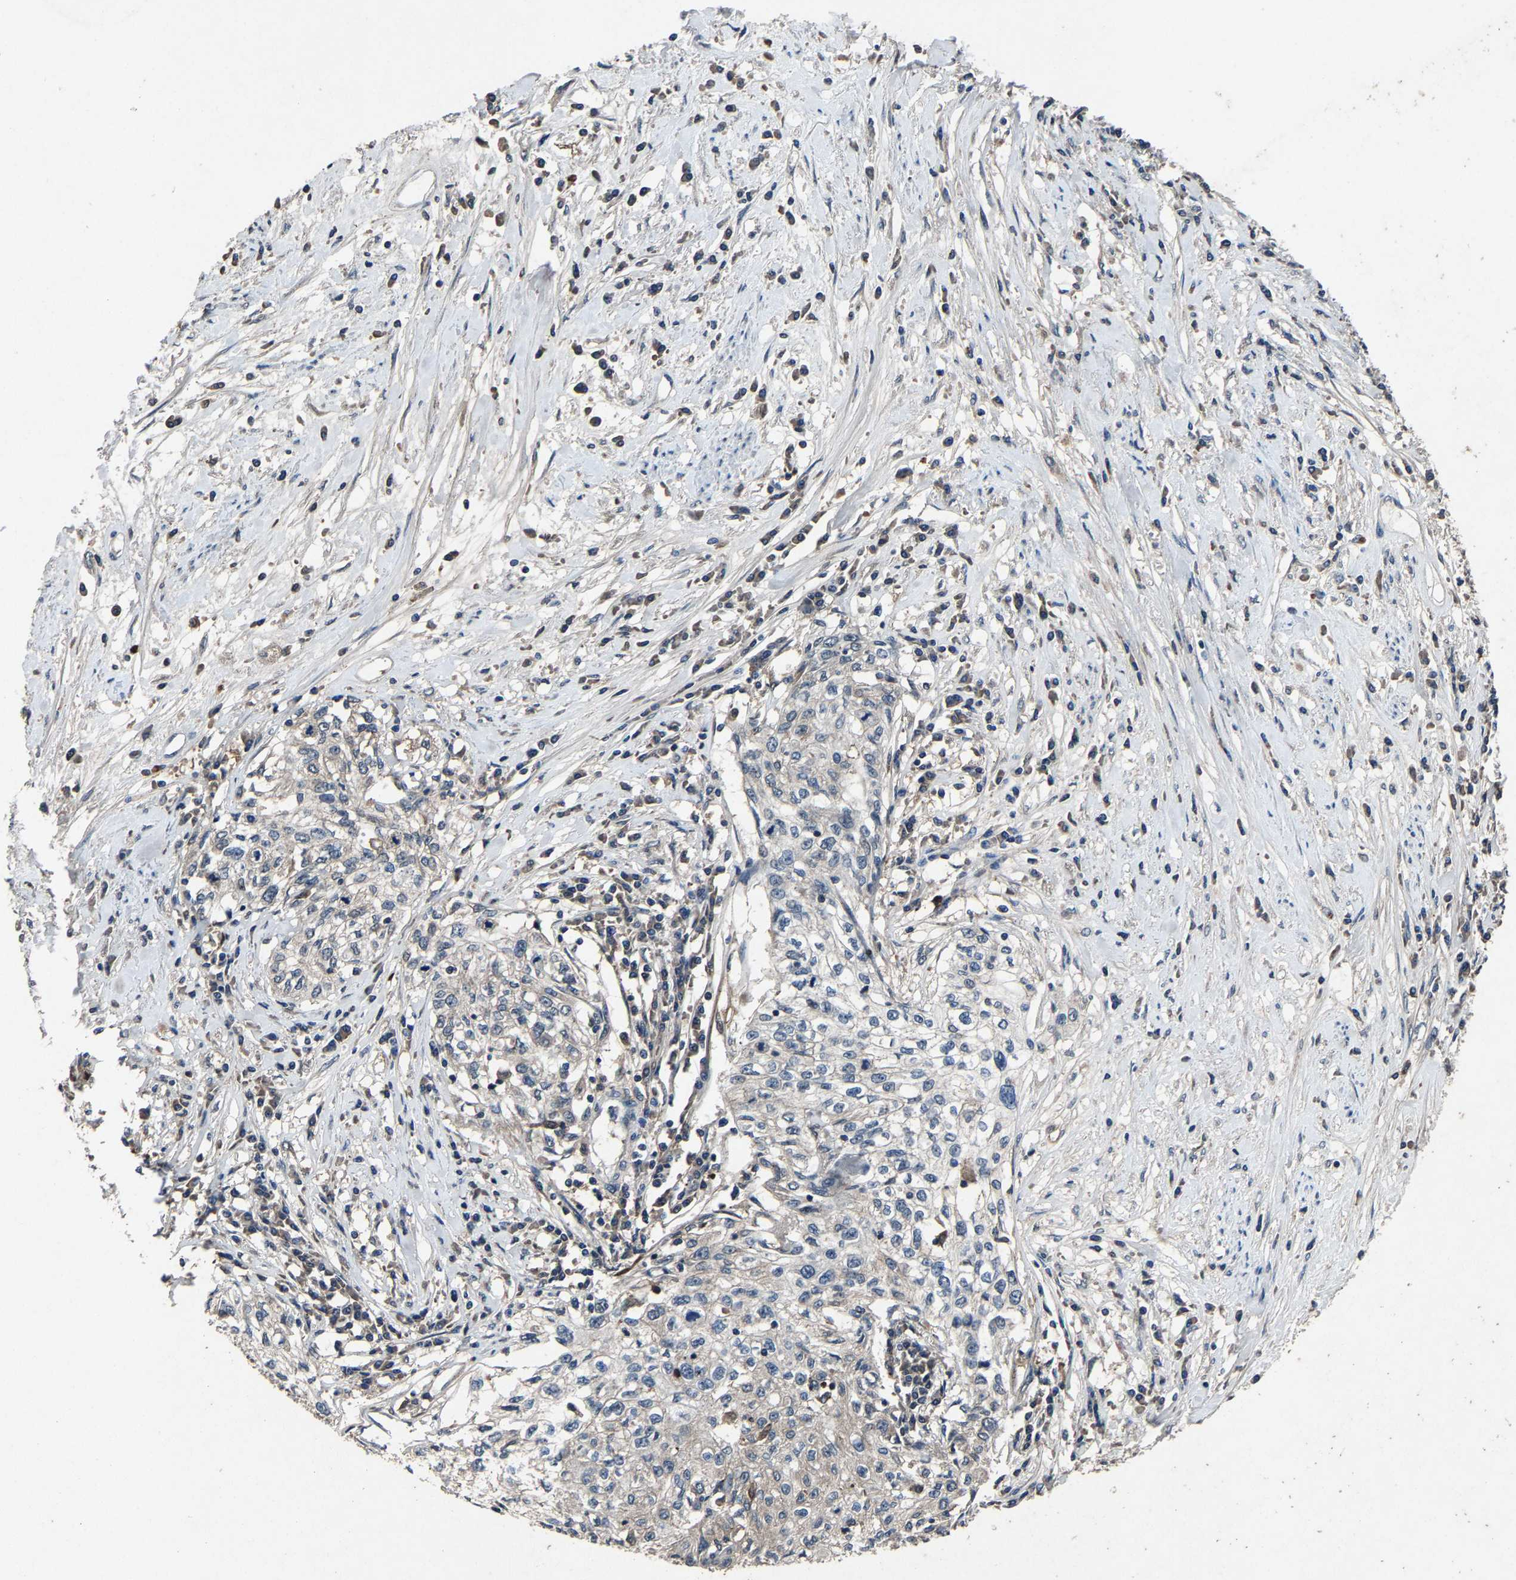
{"staining": {"intensity": "negative", "quantity": "none", "location": "none"}, "tissue": "cervical cancer", "cell_type": "Tumor cells", "image_type": "cancer", "snomed": [{"axis": "morphology", "description": "Squamous cell carcinoma, NOS"}, {"axis": "topography", "description": "Cervix"}], "caption": "Histopathology image shows no protein expression in tumor cells of squamous cell carcinoma (cervical) tissue. Brightfield microscopy of immunohistochemistry (IHC) stained with DAB (brown) and hematoxylin (blue), captured at high magnification.", "gene": "PCNX2", "patient": {"sex": "female", "age": 57}}